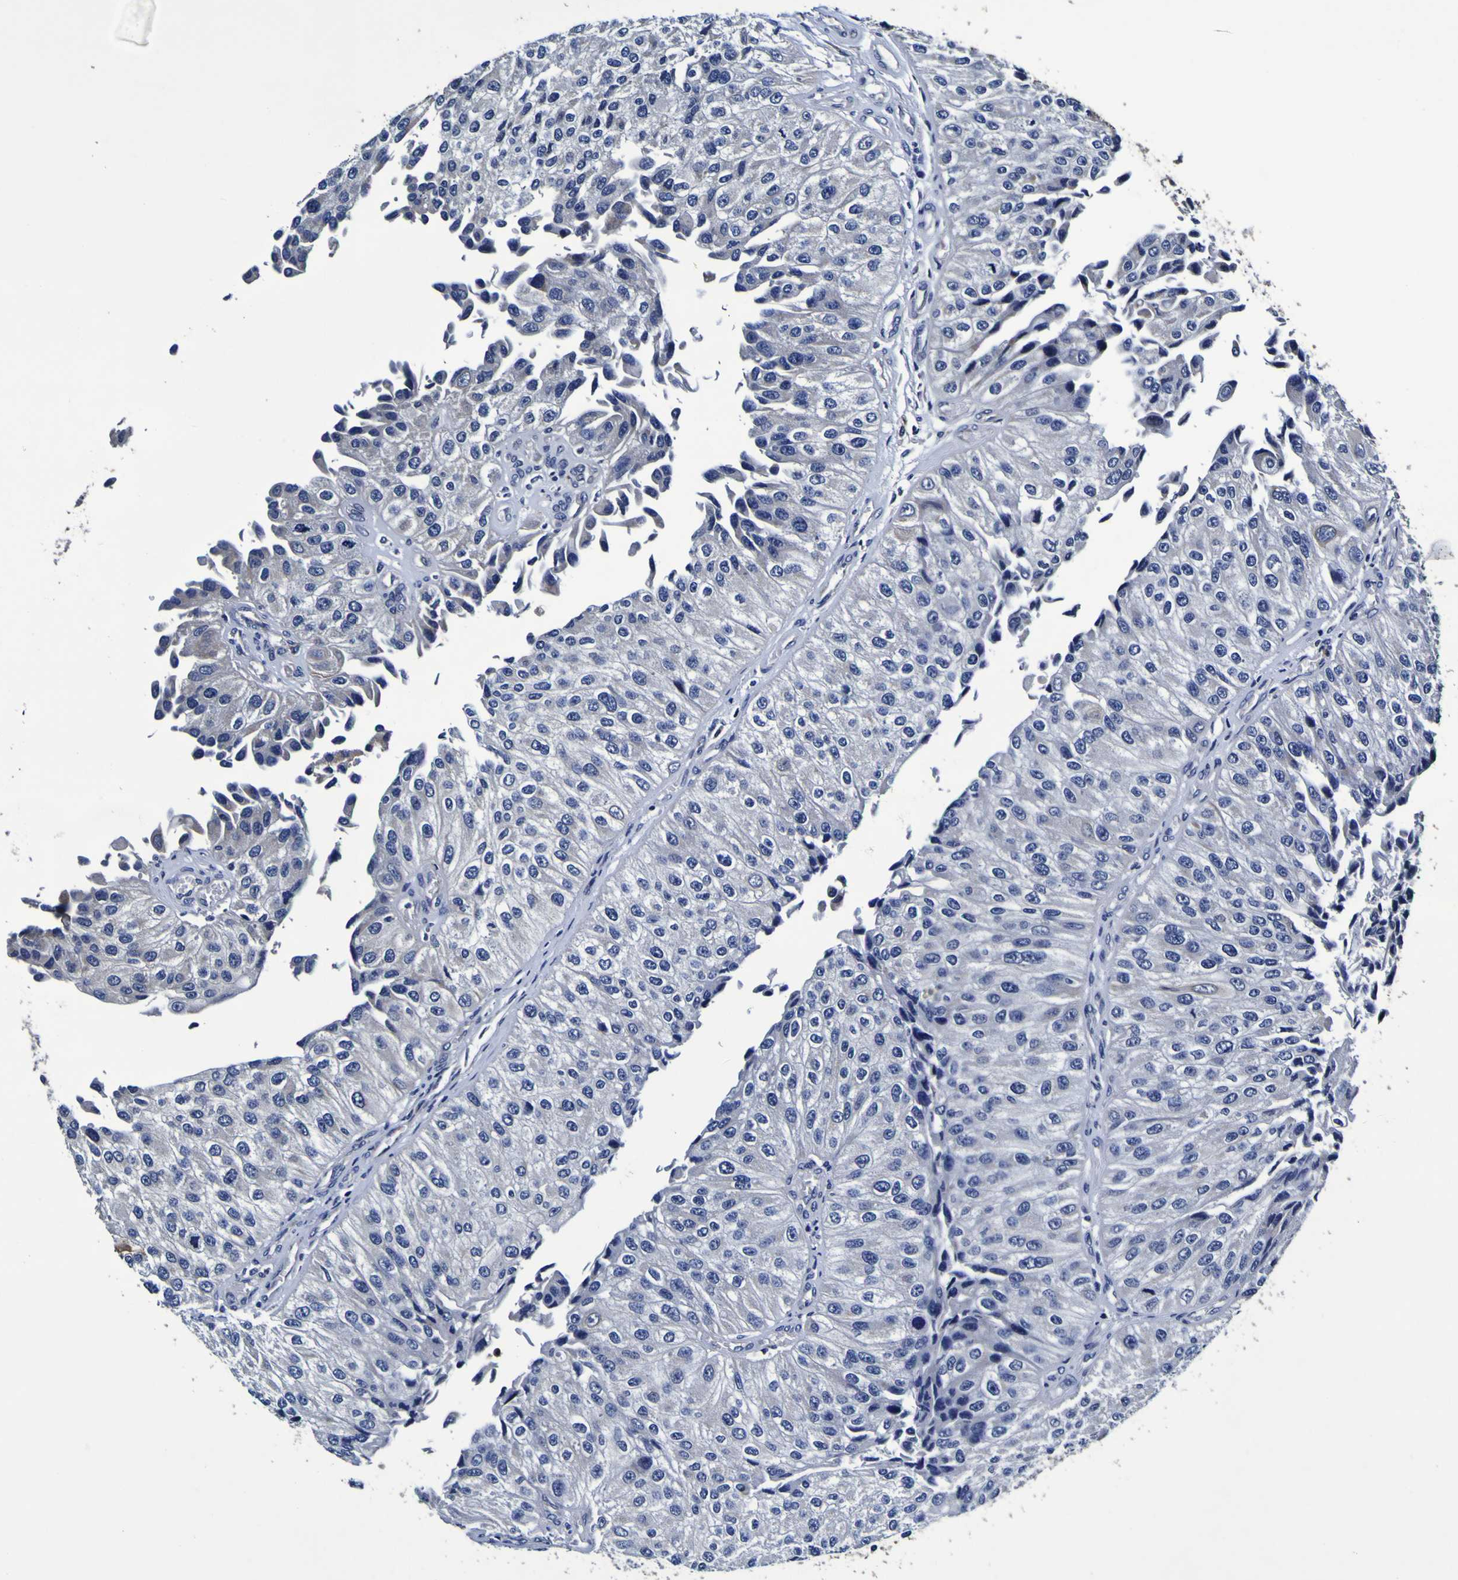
{"staining": {"intensity": "negative", "quantity": "none", "location": "none"}, "tissue": "urothelial cancer", "cell_type": "Tumor cells", "image_type": "cancer", "snomed": [{"axis": "morphology", "description": "Urothelial carcinoma, High grade"}, {"axis": "topography", "description": "Kidney"}, {"axis": "topography", "description": "Urinary bladder"}], "caption": "This is an IHC micrograph of human urothelial carcinoma (high-grade). There is no expression in tumor cells.", "gene": "PANK4", "patient": {"sex": "male", "age": 77}}